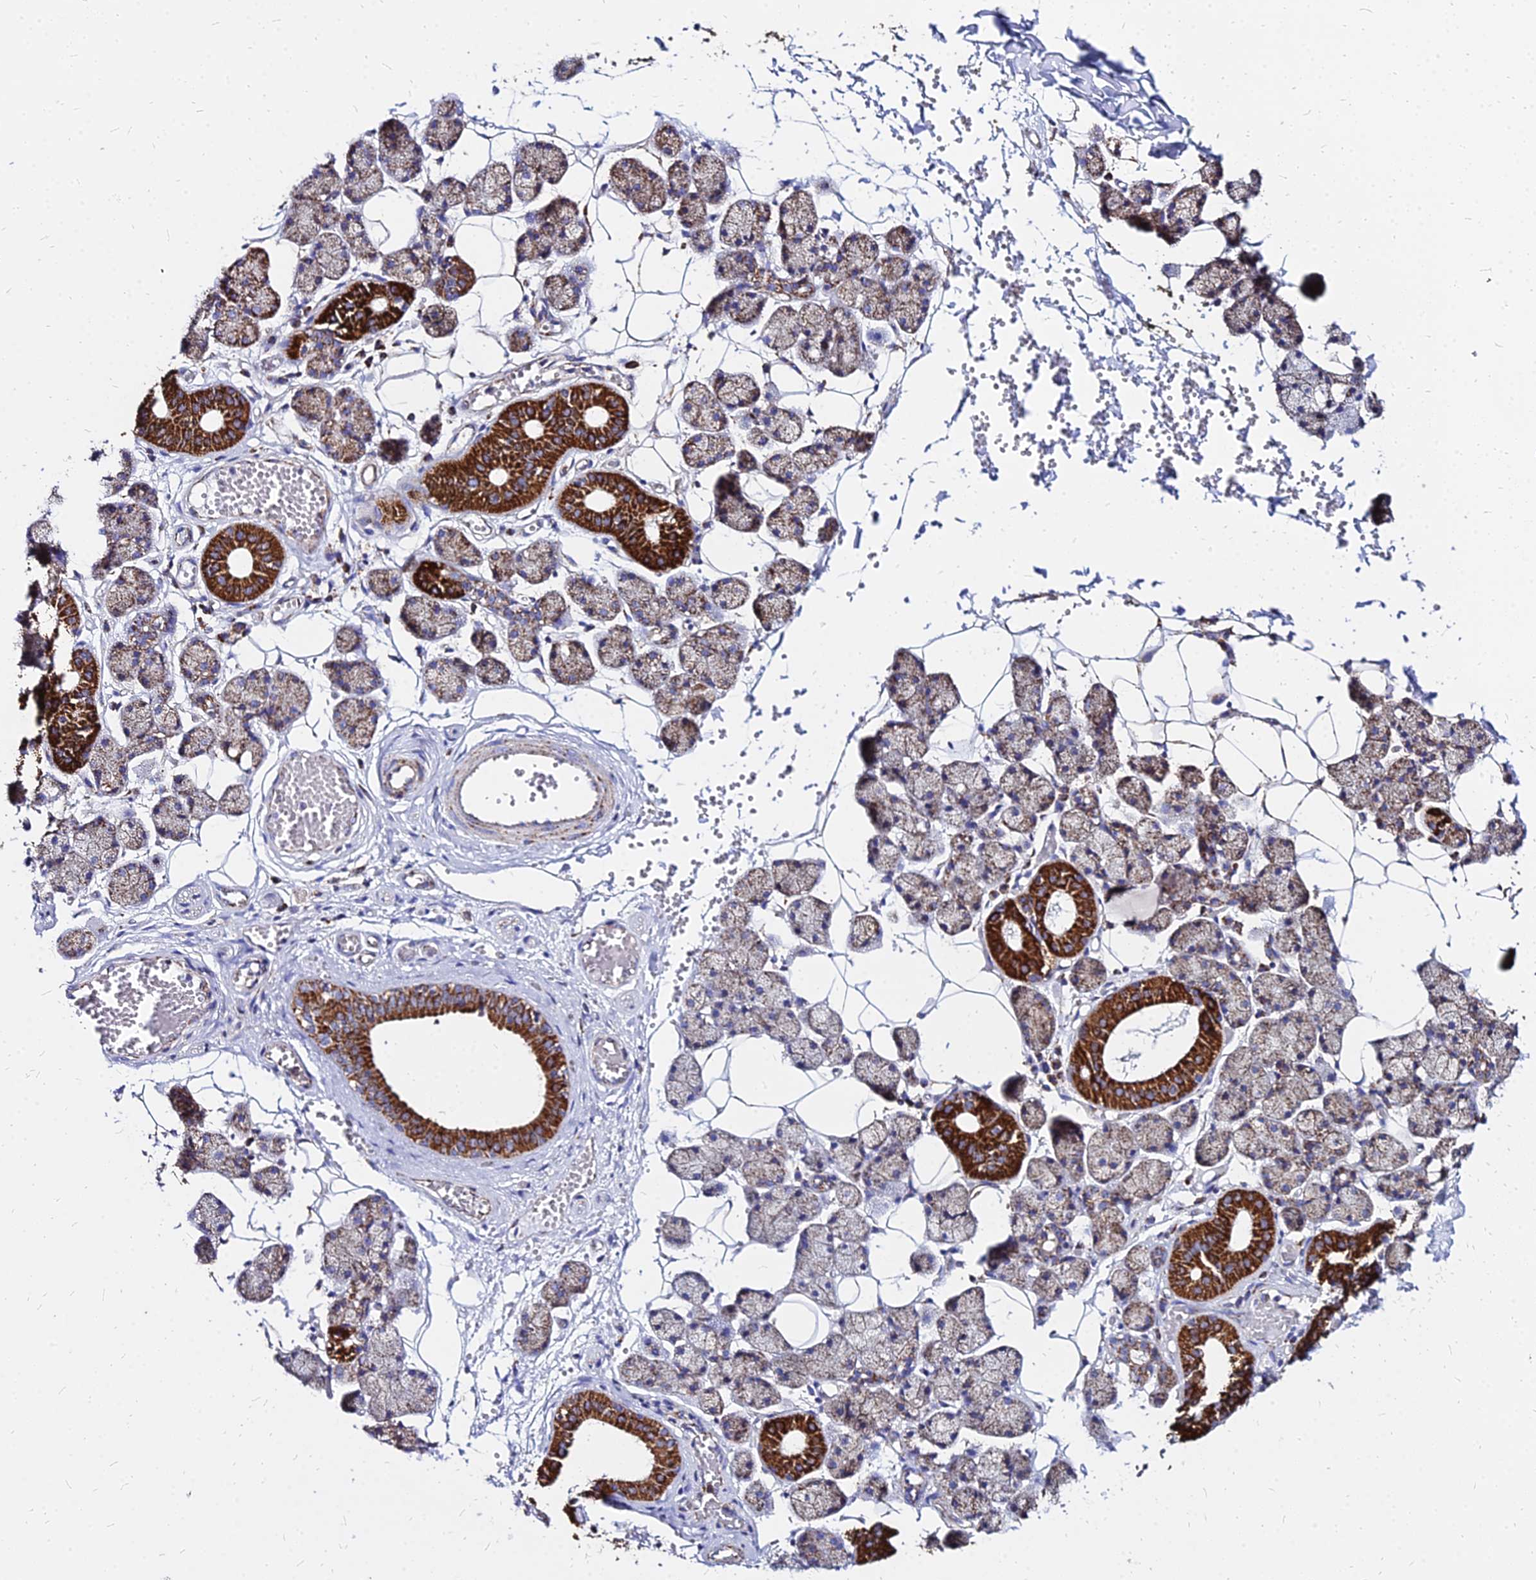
{"staining": {"intensity": "strong", "quantity": "25%-75%", "location": "cytoplasmic/membranous"}, "tissue": "salivary gland", "cell_type": "Glandular cells", "image_type": "normal", "snomed": [{"axis": "morphology", "description": "Normal tissue, NOS"}, {"axis": "topography", "description": "Salivary gland"}], "caption": "The image shows a brown stain indicating the presence of a protein in the cytoplasmic/membranous of glandular cells in salivary gland. (DAB (3,3'-diaminobenzidine) IHC, brown staining for protein, blue staining for nuclei).", "gene": "DLD", "patient": {"sex": "female", "age": 33}}